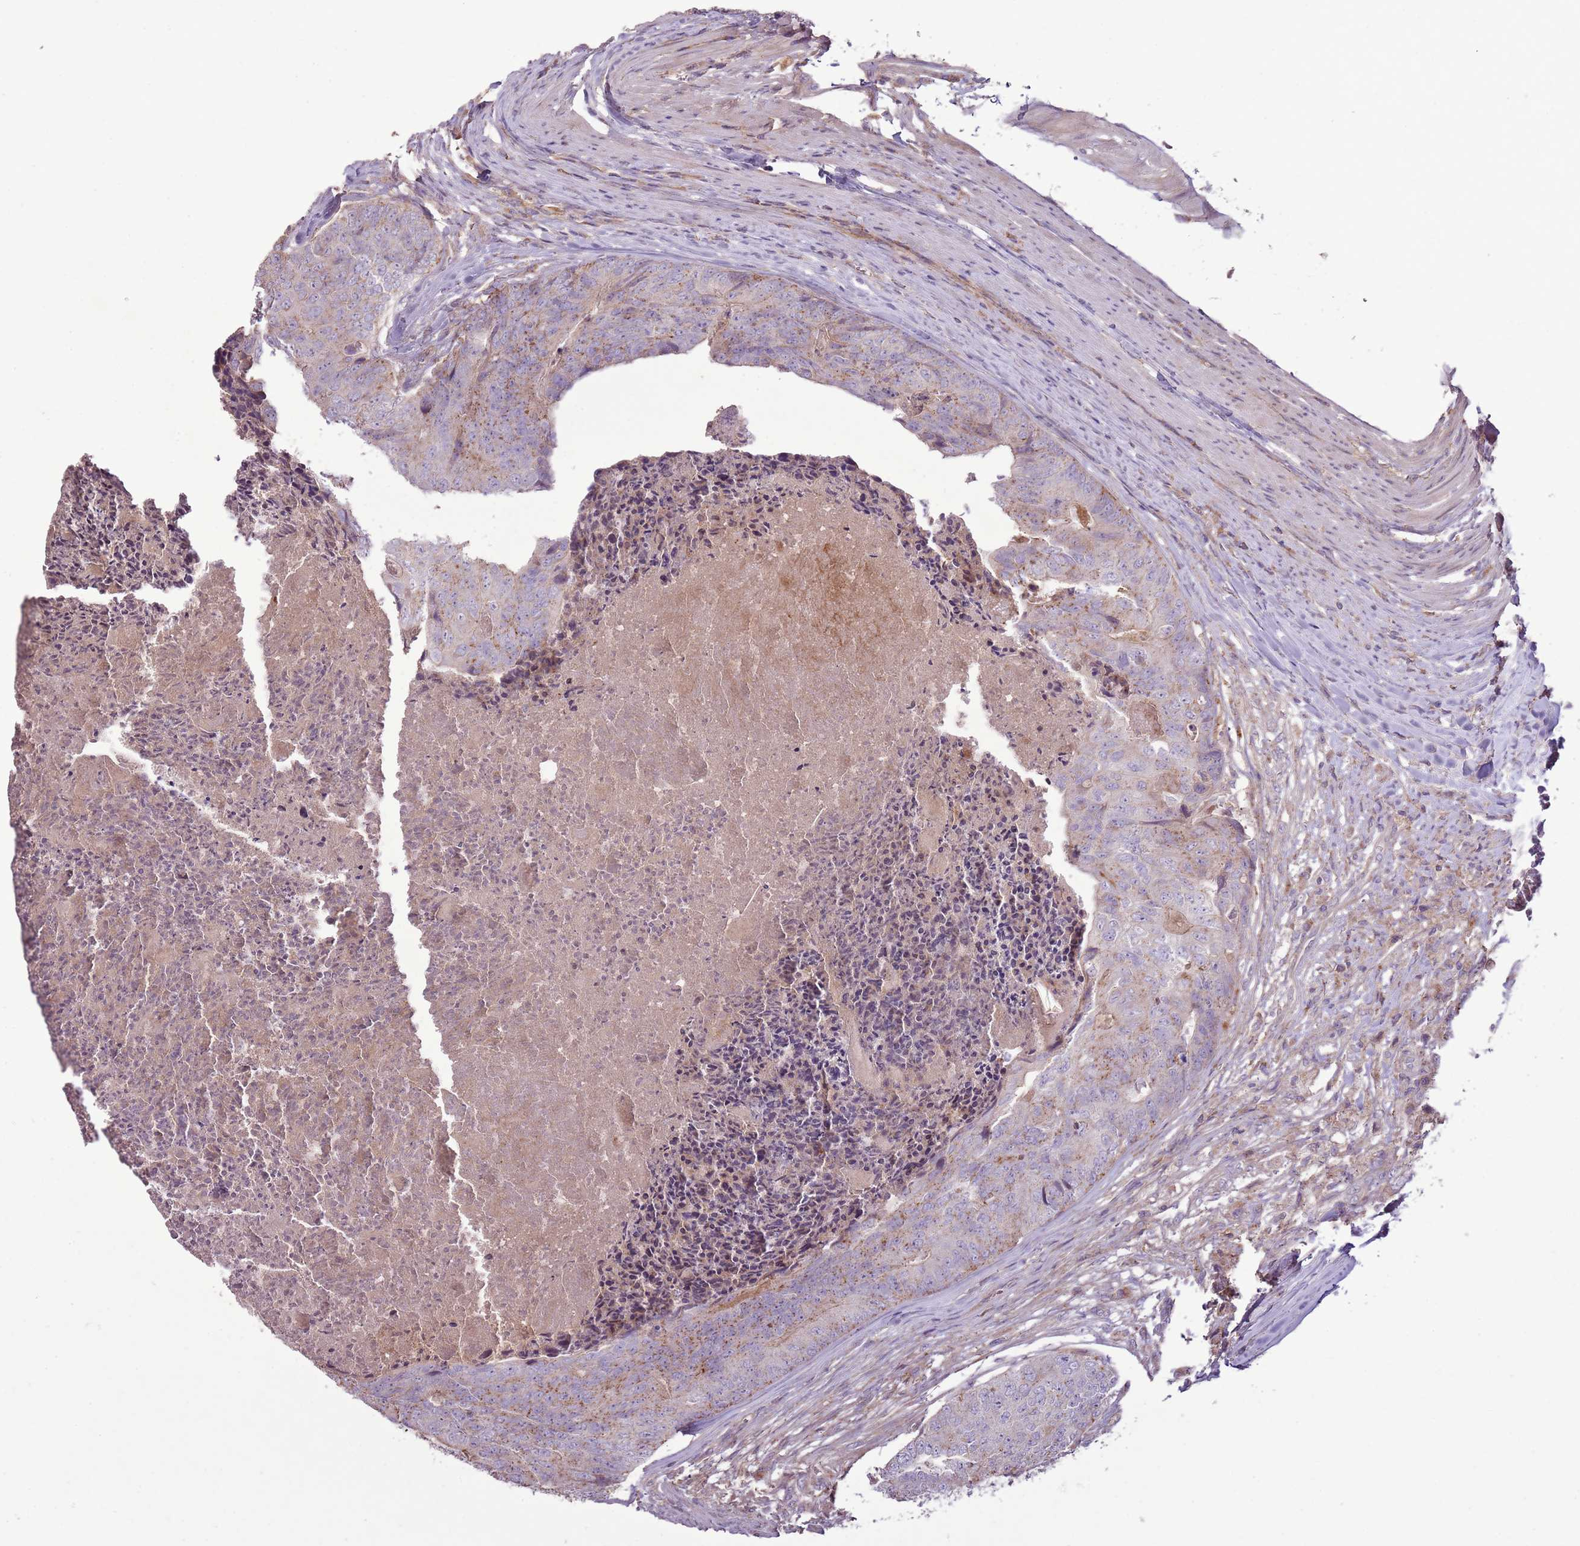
{"staining": {"intensity": "moderate", "quantity": "<25%", "location": "cytoplasmic/membranous"}, "tissue": "colorectal cancer", "cell_type": "Tumor cells", "image_type": "cancer", "snomed": [{"axis": "morphology", "description": "Adenocarcinoma, NOS"}, {"axis": "topography", "description": "Colon"}], "caption": "An immunohistochemistry (IHC) photomicrograph of tumor tissue is shown. Protein staining in brown shows moderate cytoplasmic/membranous positivity in colorectal cancer within tumor cells.", "gene": "ANKRD24", "patient": {"sex": "female", "age": 67}}